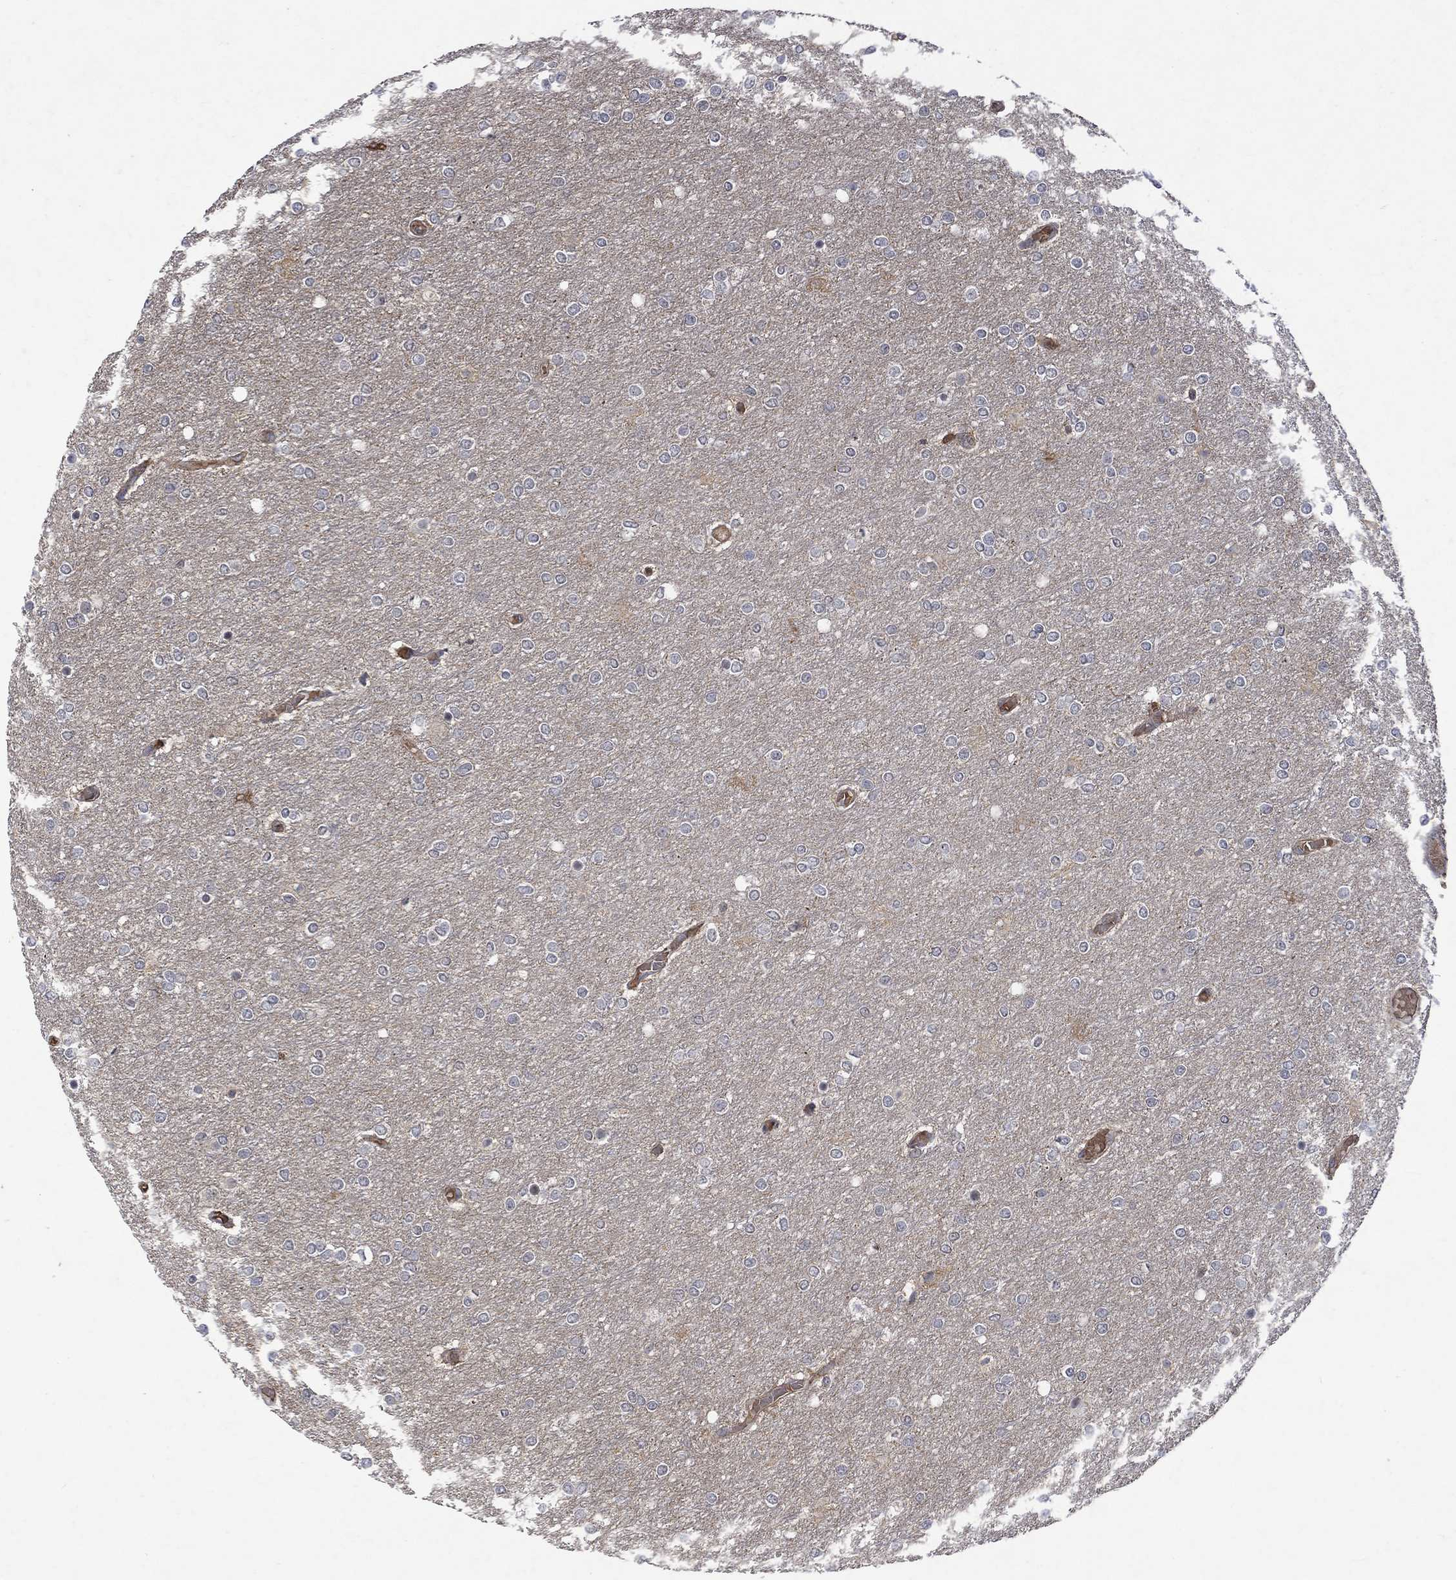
{"staining": {"intensity": "negative", "quantity": "none", "location": "none"}, "tissue": "glioma", "cell_type": "Tumor cells", "image_type": "cancer", "snomed": [{"axis": "morphology", "description": "Glioma, malignant, High grade"}, {"axis": "topography", "description": "Brain"}], "caption": "IHC image of neoplastic tissue: malignant glioma (high-grade) stained with DAB (3,3'-diaminobenzidine) reveals no significant protein staining in tumor cells.", "gene": "GRIN2D", "patient": {"sex": "female", "age": 61}}